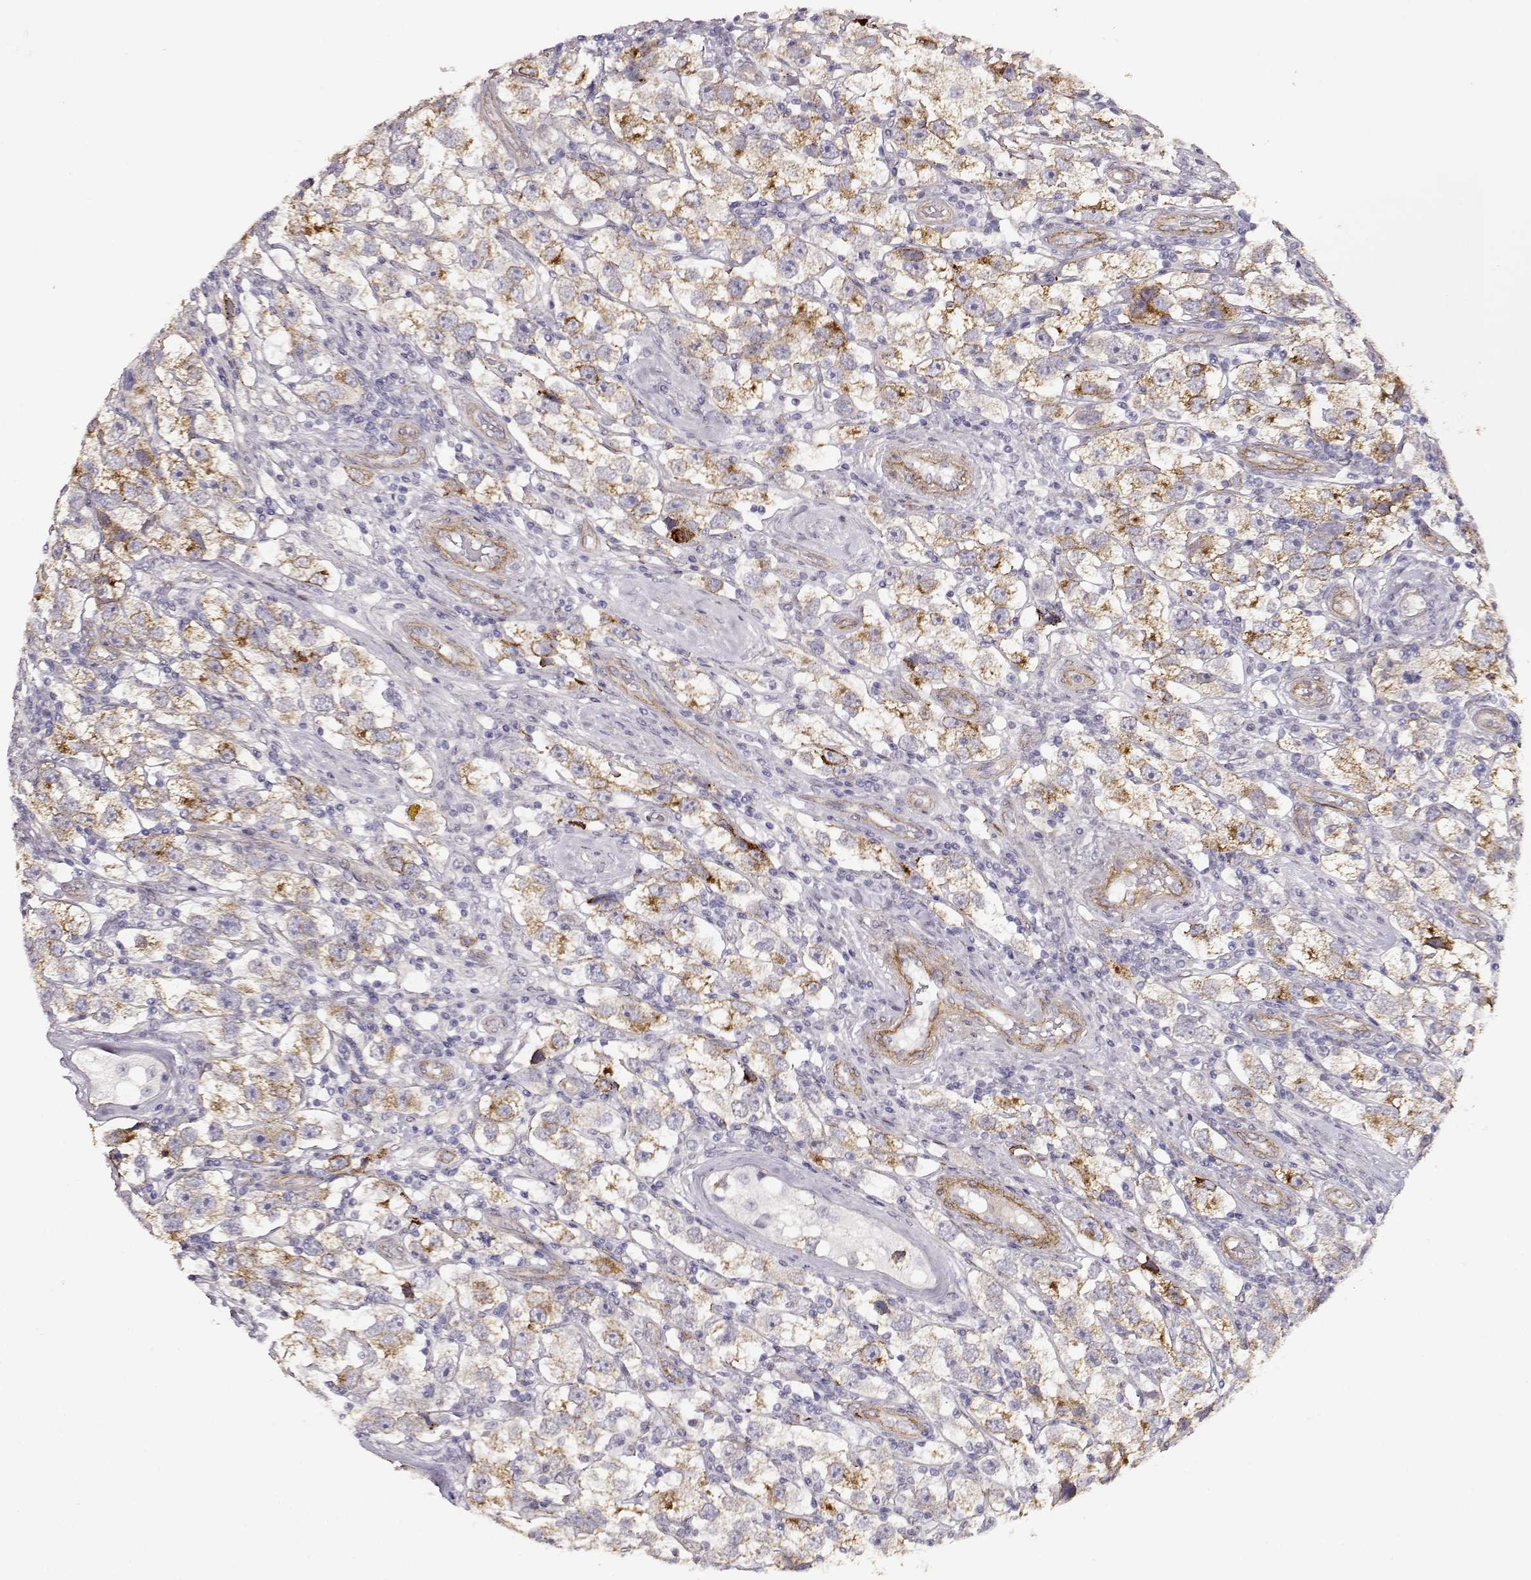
{"staining": {"intensity": "moderate", "quantity": ">75%", "location": "cytoplasmic/membranous"}, "tissue": "testis cancer", "cell_type": "Tumor cells", "image_type": "cancer", "snomed": [{"axis": "morphology", "description": "Seminoma, NOS"}, {"axis": "topography", "description": "Testis"}], "caption": "About >75% of tumor cells in human testis cancer display moderate cytoplasmic/membranous protein expression as visualized by brown immunohistochemical staining.", "gene": "LAMC1", "patient": {"sex": "male", "age": 26}}